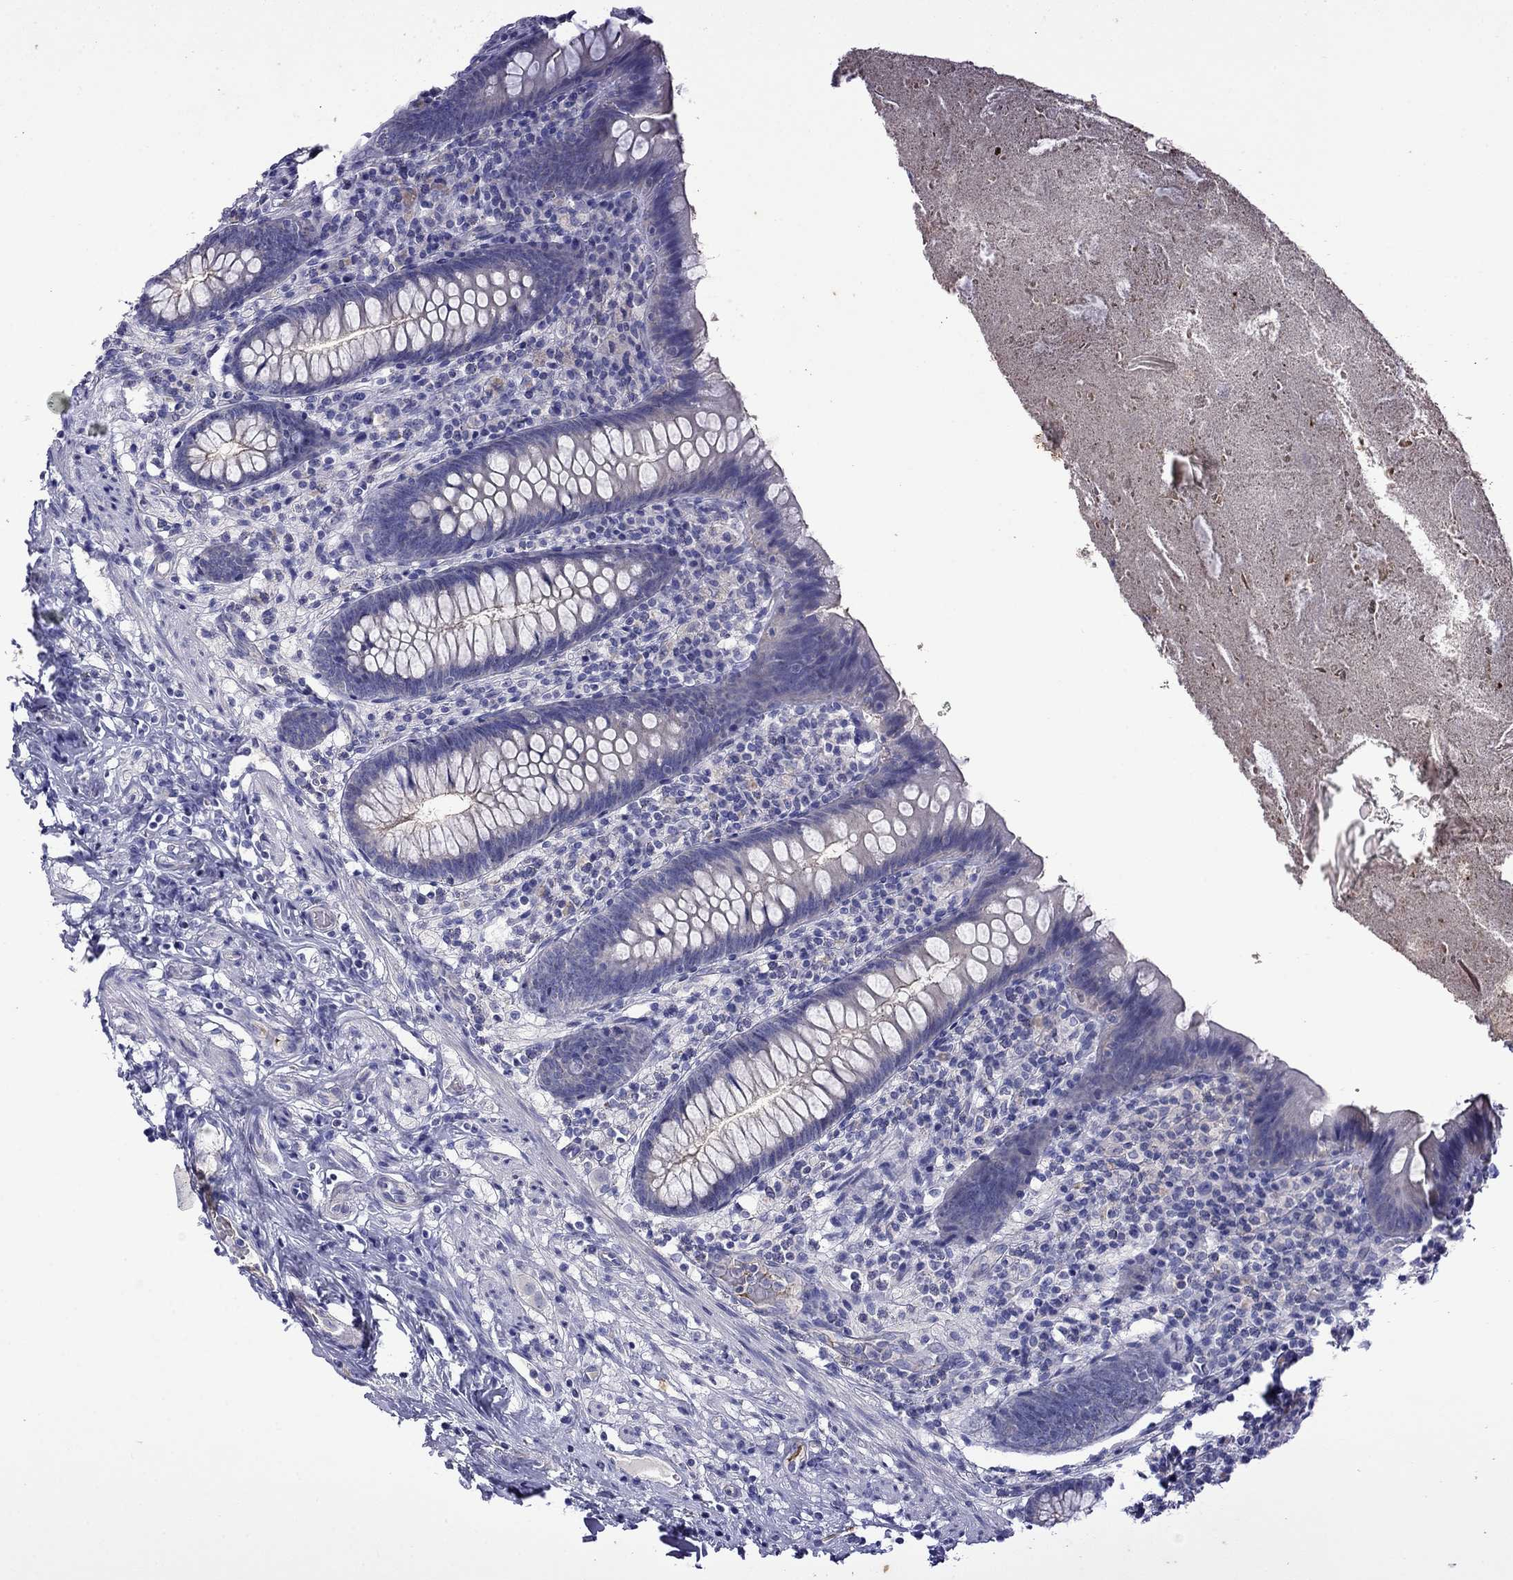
{"staining": {"intensity": "negative", "quantity": "none", "location": "none"}, "tissue": "appendix", "cell_type": "Glandular cells", "image_type": "normal", "snomed": [{"axis": "morphology", "description": "Normal tissue, NOS"}, {"axis": "topography", "description": "Appendix"}], "caption": "Immunohistochemistry (IHC) image of benign appendix: human appendix stained with DAB (3,3'-diaminobenzidine) shows no significant protein positivity in glandular cells.", "gene": "STAR", "patient": {"sex": "male", "age": 47}}